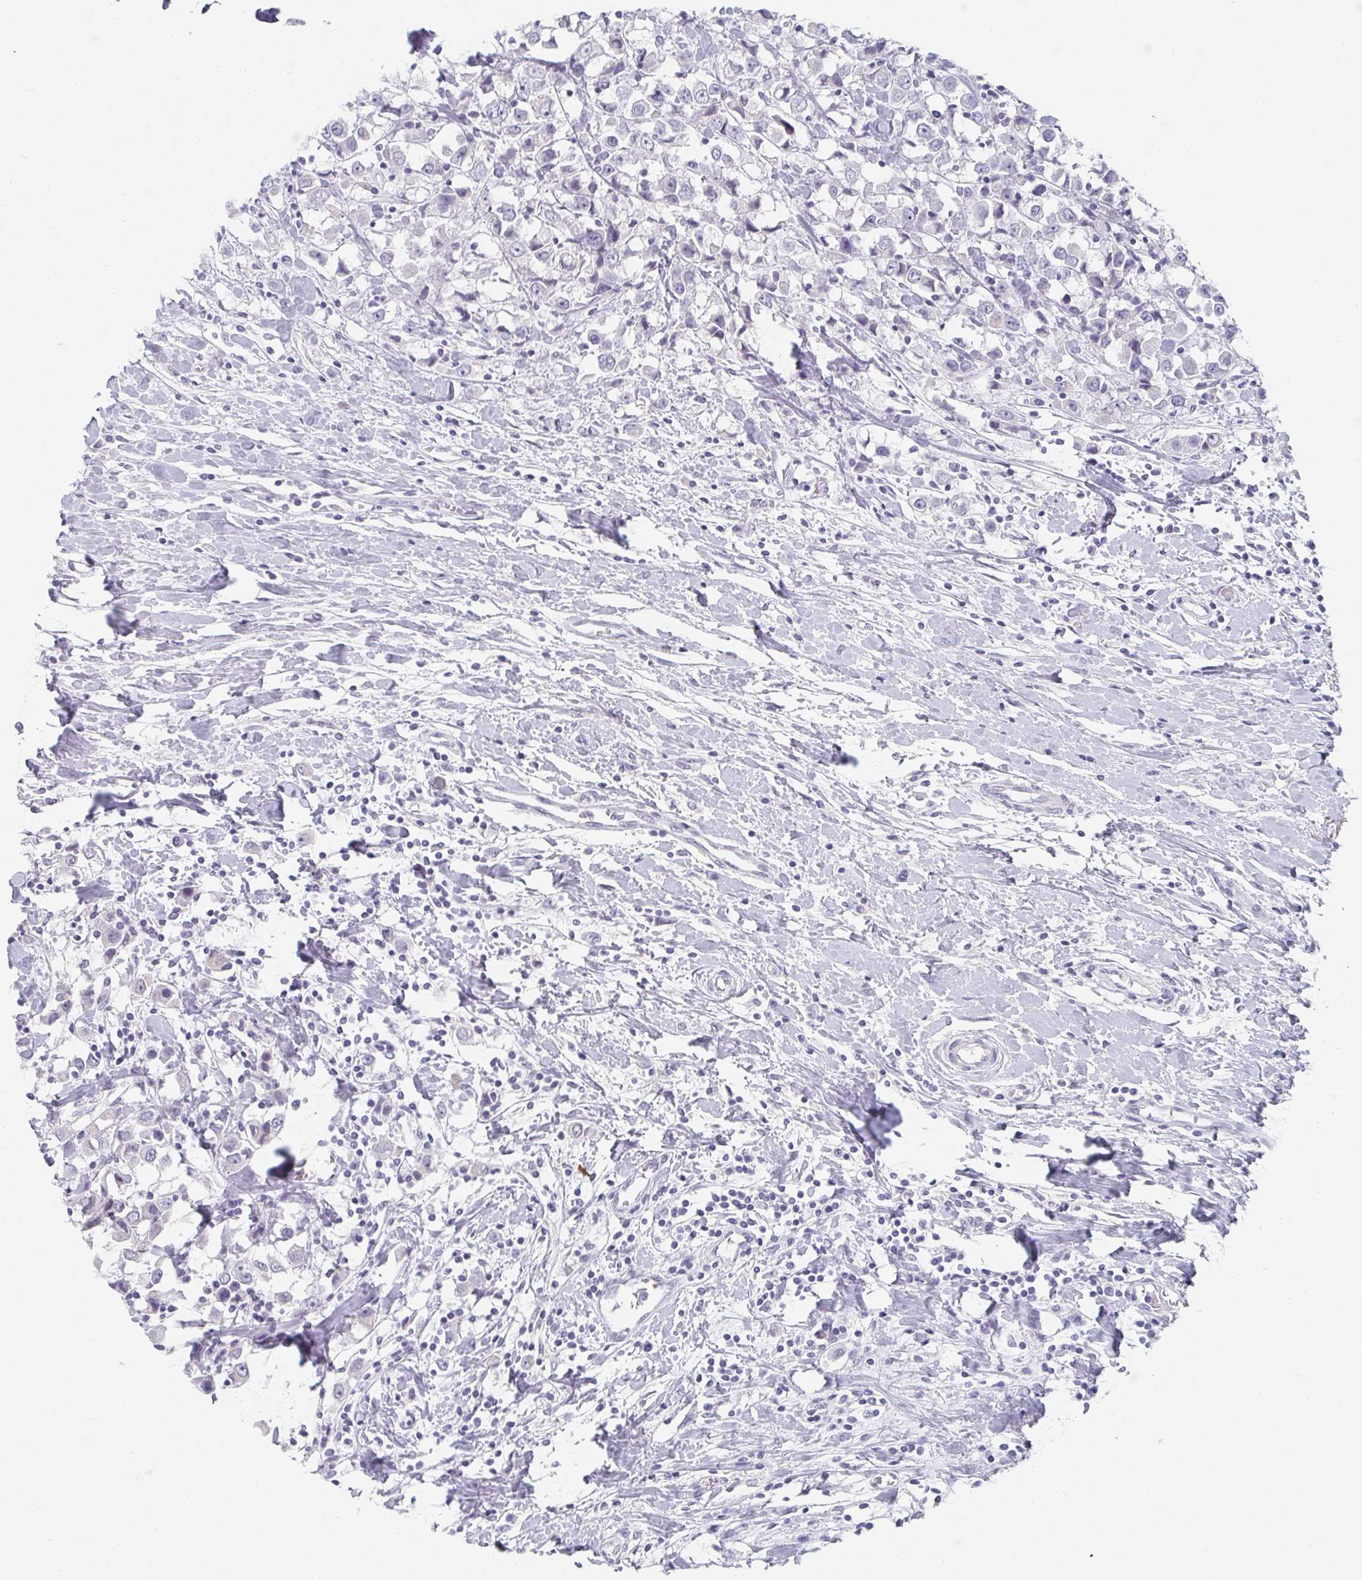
{"staining": {"intensity": "negative", "quantity": "none", "location": "none"}, "tissue": "breast cancer", "cell_type": "Tumor cells", "image_type": "cancer", "snomed": [{"axis": "morphology", "description": "Duct carcinoma"}, {"axis": "topography", "description": "Breast"}], "caption": "Protein analysis of breast infiltrating ductal carcinoma demonstrates no significant expression in tumor cells.", "gene": "CAMKV", "patient": {"sex": "female", "age": 61}}